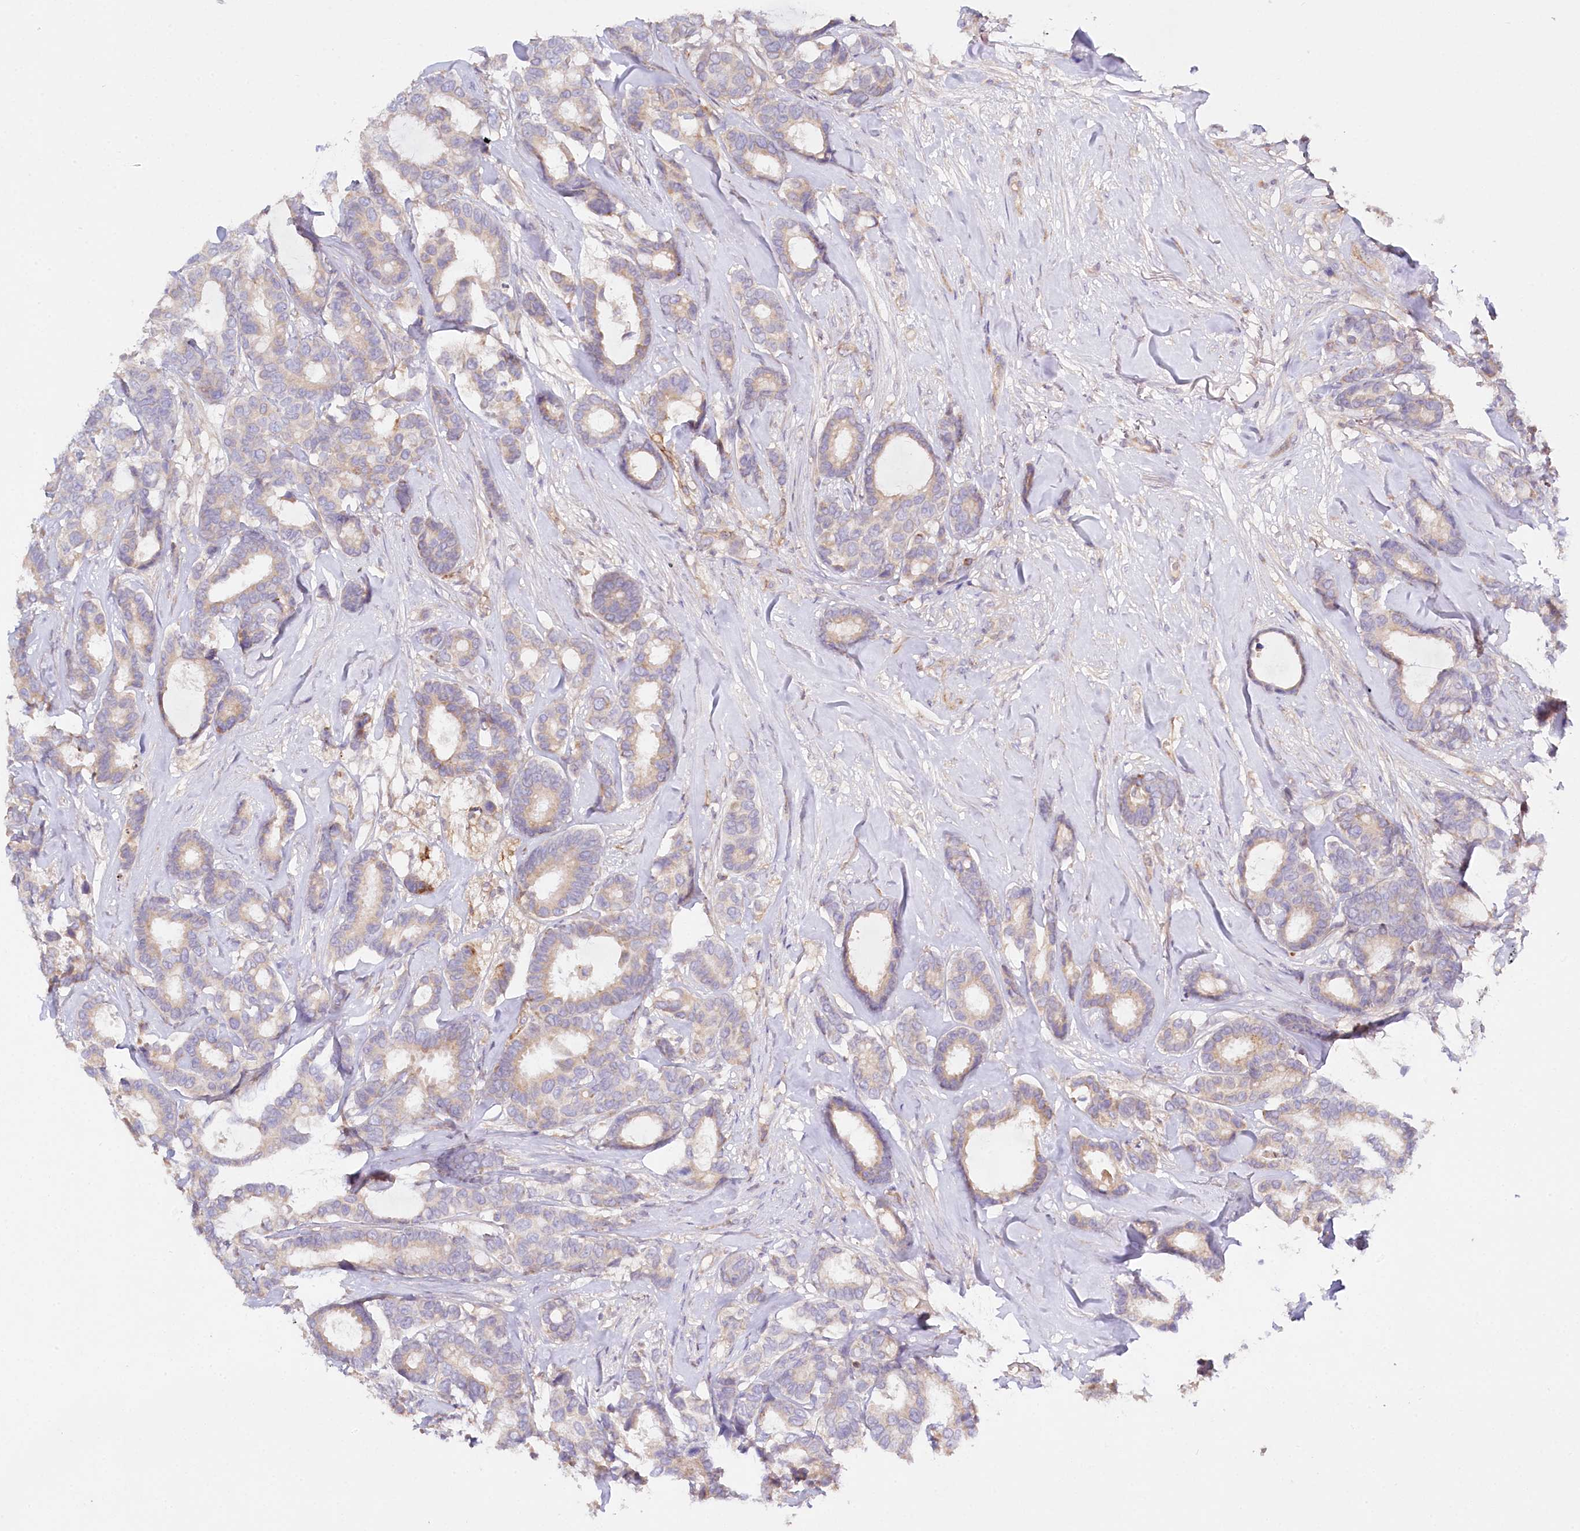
{"staining": {"intensity": "weak", "quantity": ">75%", "location": "cytoplasmic/membranous"}, "tissue": "breast cancer", "cell_type": "Tumor cells", "image_type": "cancer", "snomed": [{"axis": "morphology", "description": "Duct carcinoma"}, {"axis": "topography", "description": "Breast"}], "caption": "Immunohistochemistry image of neoplastic tissue: breast cancer stained using IHC shows low levels of weak protein expression localized specifically in the cytoplasmic/membranous of tumor cells, appearing as a cytoplasmic/membranous brown color.", "gene": "RBP5", "patient": {"sex": "female", "age": 87}}